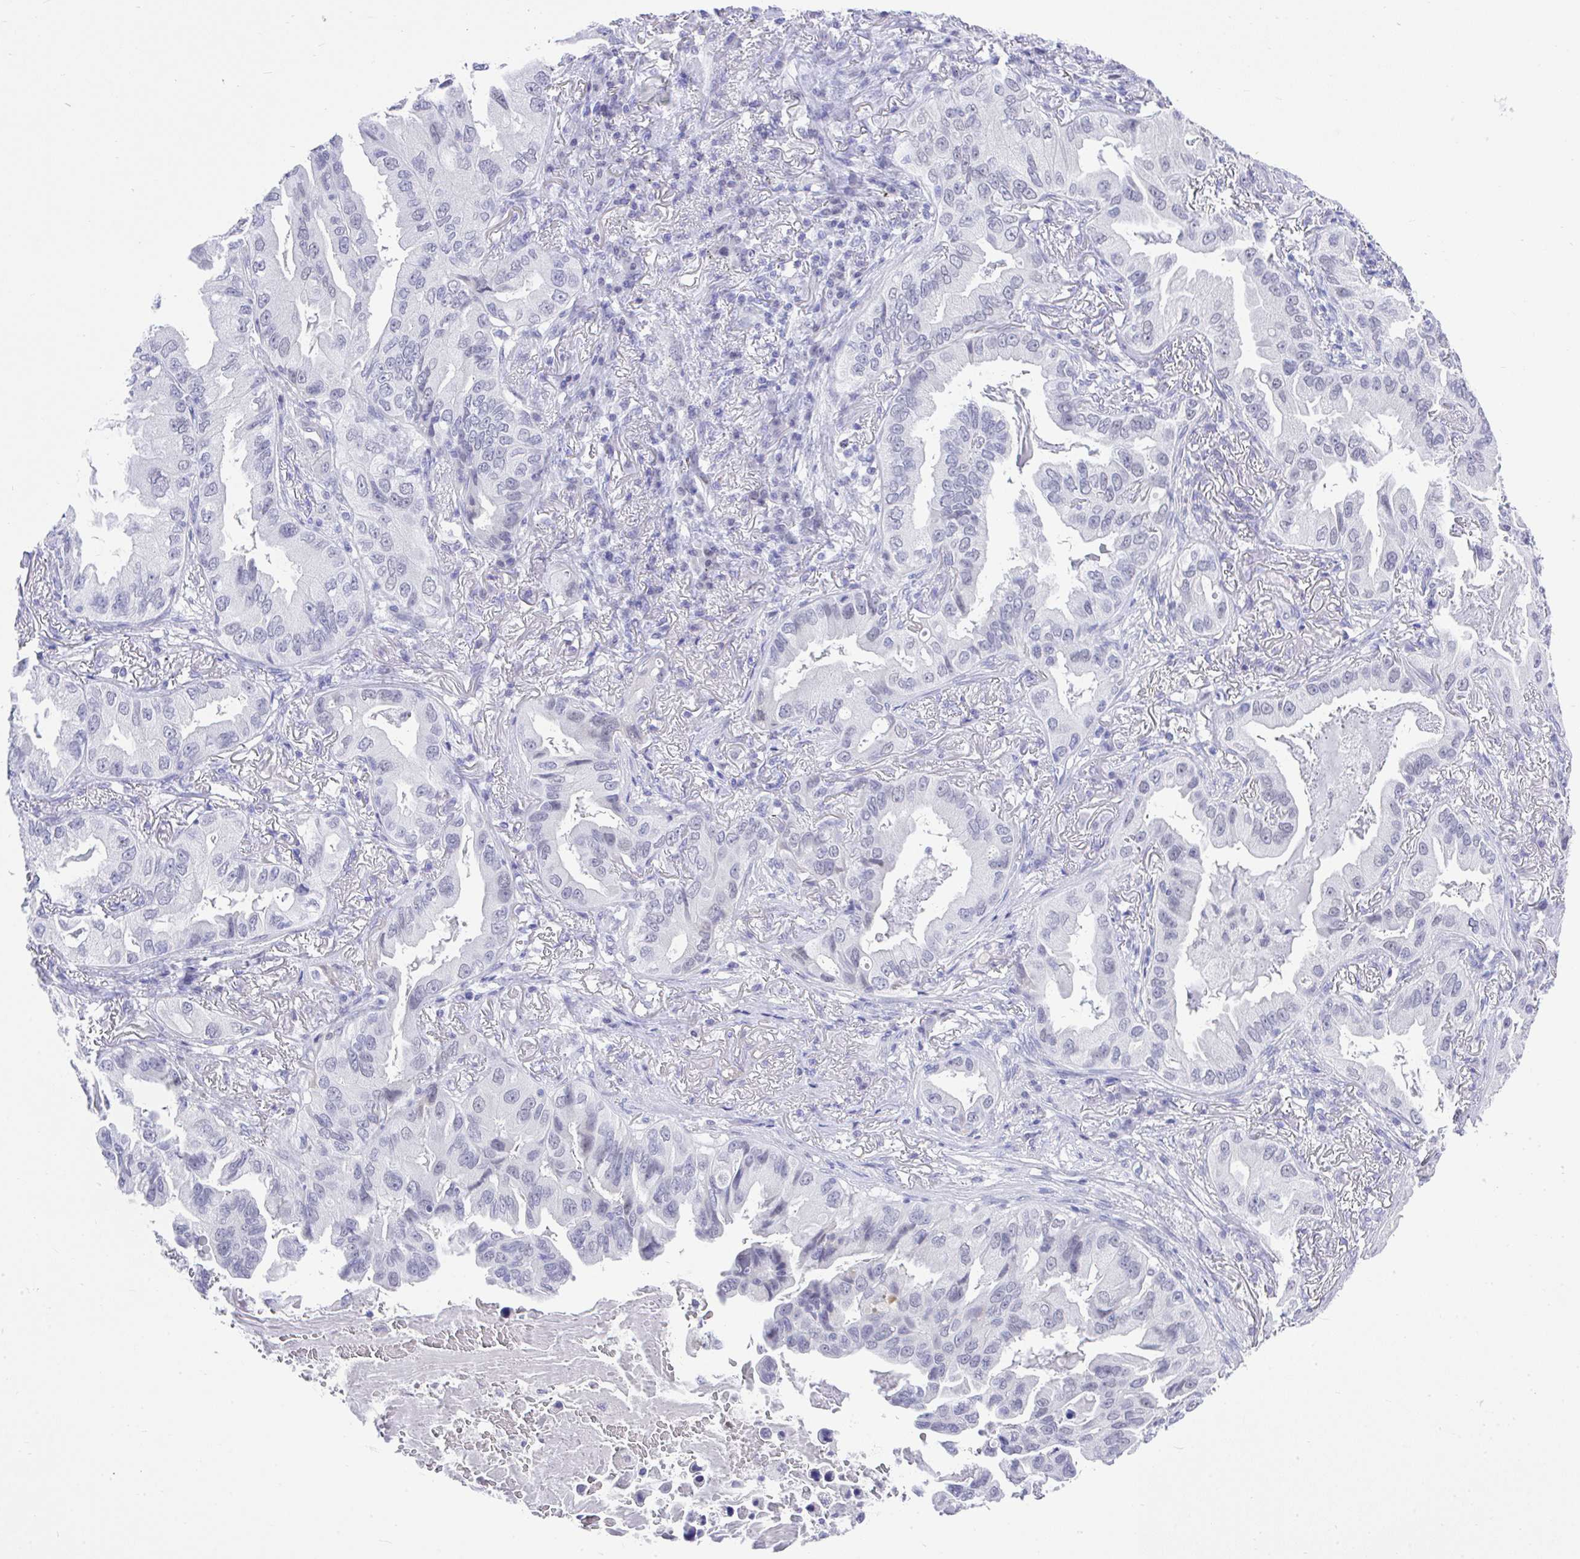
{"staining": {"intensity": "negative", "quantity": "none", "location": "none"}, "tissue": "lung cancer", "cell_type": "Tumor cells", "image_type": "cancer", "snomed": [{"axis": "morphology", "description": "Adenocarcinoma, NOS"}, {"axis": "topography", "description": "Lung"}], "caption": "This is a micrograph of immunohistochemistry (IHC) staining of lung cancer, which shows no positivity in tumor cells. (DAB (3,3'-diaminobenzidine) IHC with hematoxylin counter stain).", "gene": "MS4A12", "patient": {"sex": "female", "age": 69}}